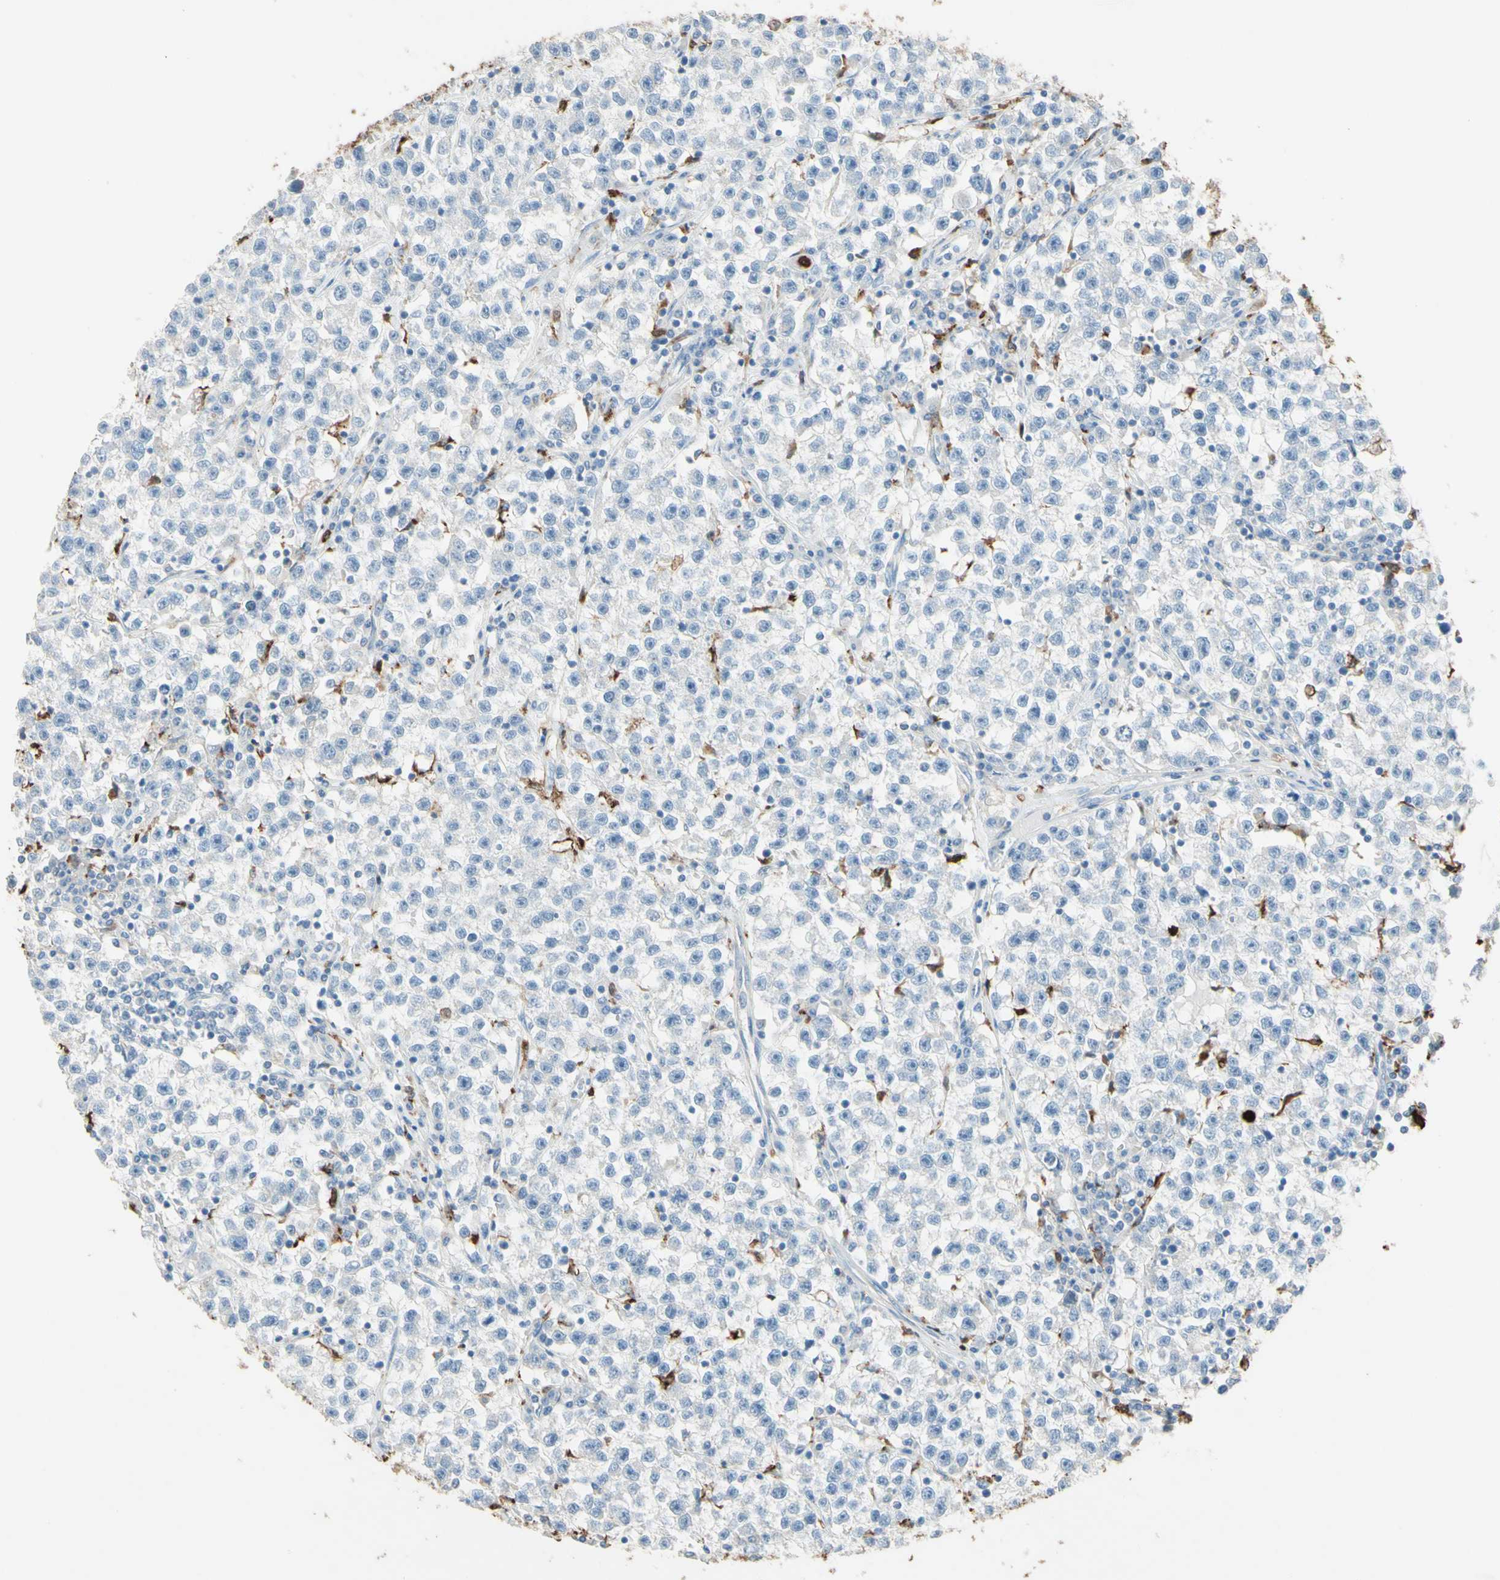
{"staining": {"intensity": "negative", "quantity": "none", "location": "none"}, "tissue": "testis cancer", "cell_type": "Tumor cells", "image_type": "cancer", "snomed": [{"axis": "morphology", "description": "Seminoma, NOS"}, {"axis": "topography", "description": "Testis"}], "caption": "Tumor cells show no significant protein expression in testis cancer.", "gene": "NFKBIZ", "patient": {"sex": "male", "age": 22}}